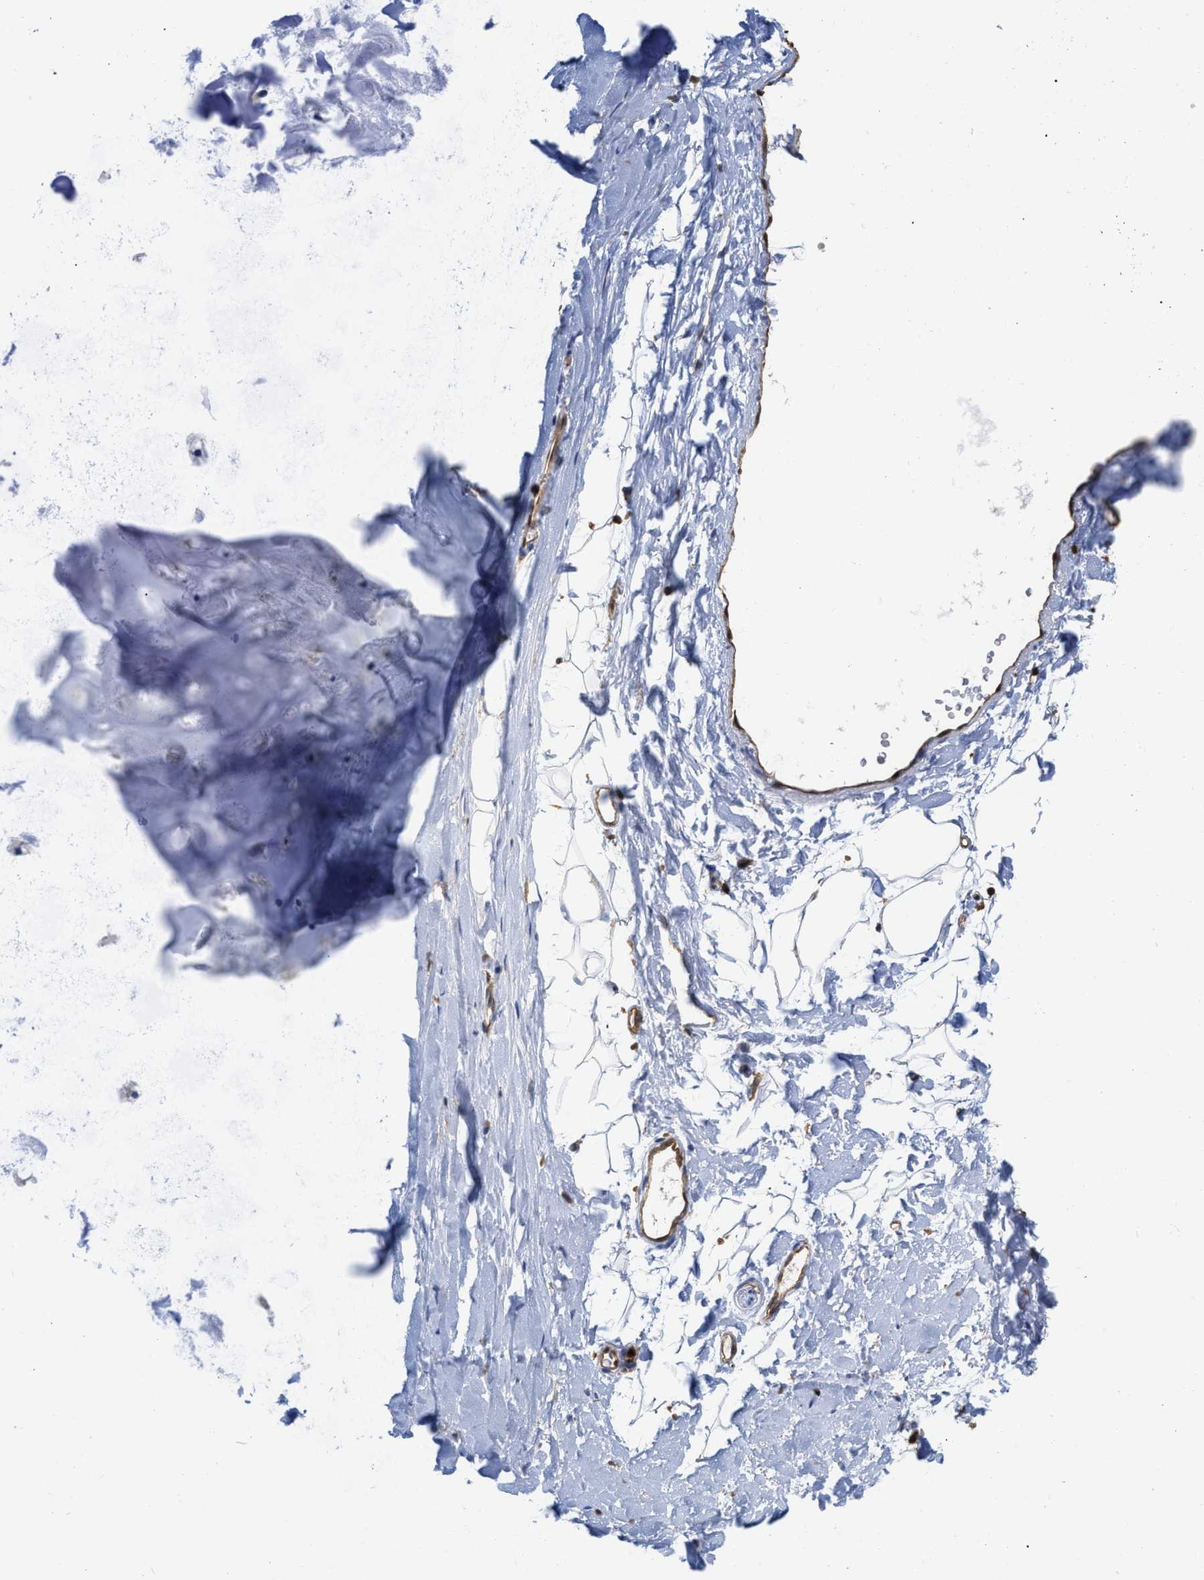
{"staining": {"intensity": "negative", "quantity": "none", "location": "none"}, "tissue": "adipose tissue", "cell_type": "Adipocytes", "image_type": "normal", "snomed": [{"axis": "morphology", "description": "Normal tissue, NOS"}, {"axis": "topography", "description": "Cartilage tissue"}, {"axis": "topography", "description": "Bronchus"}], "caption": "Benign adipose tissue was stained to show a protein in brown. There is no significant staining in adipocytes. The staining was performed using DAB to visualize the protein expression in brown, while the nuclei were stained in blue with hematoxylin (Magnification: 20x).", "gene": "GIMAP4", "patient": {"sex": "female", "age": 53}}